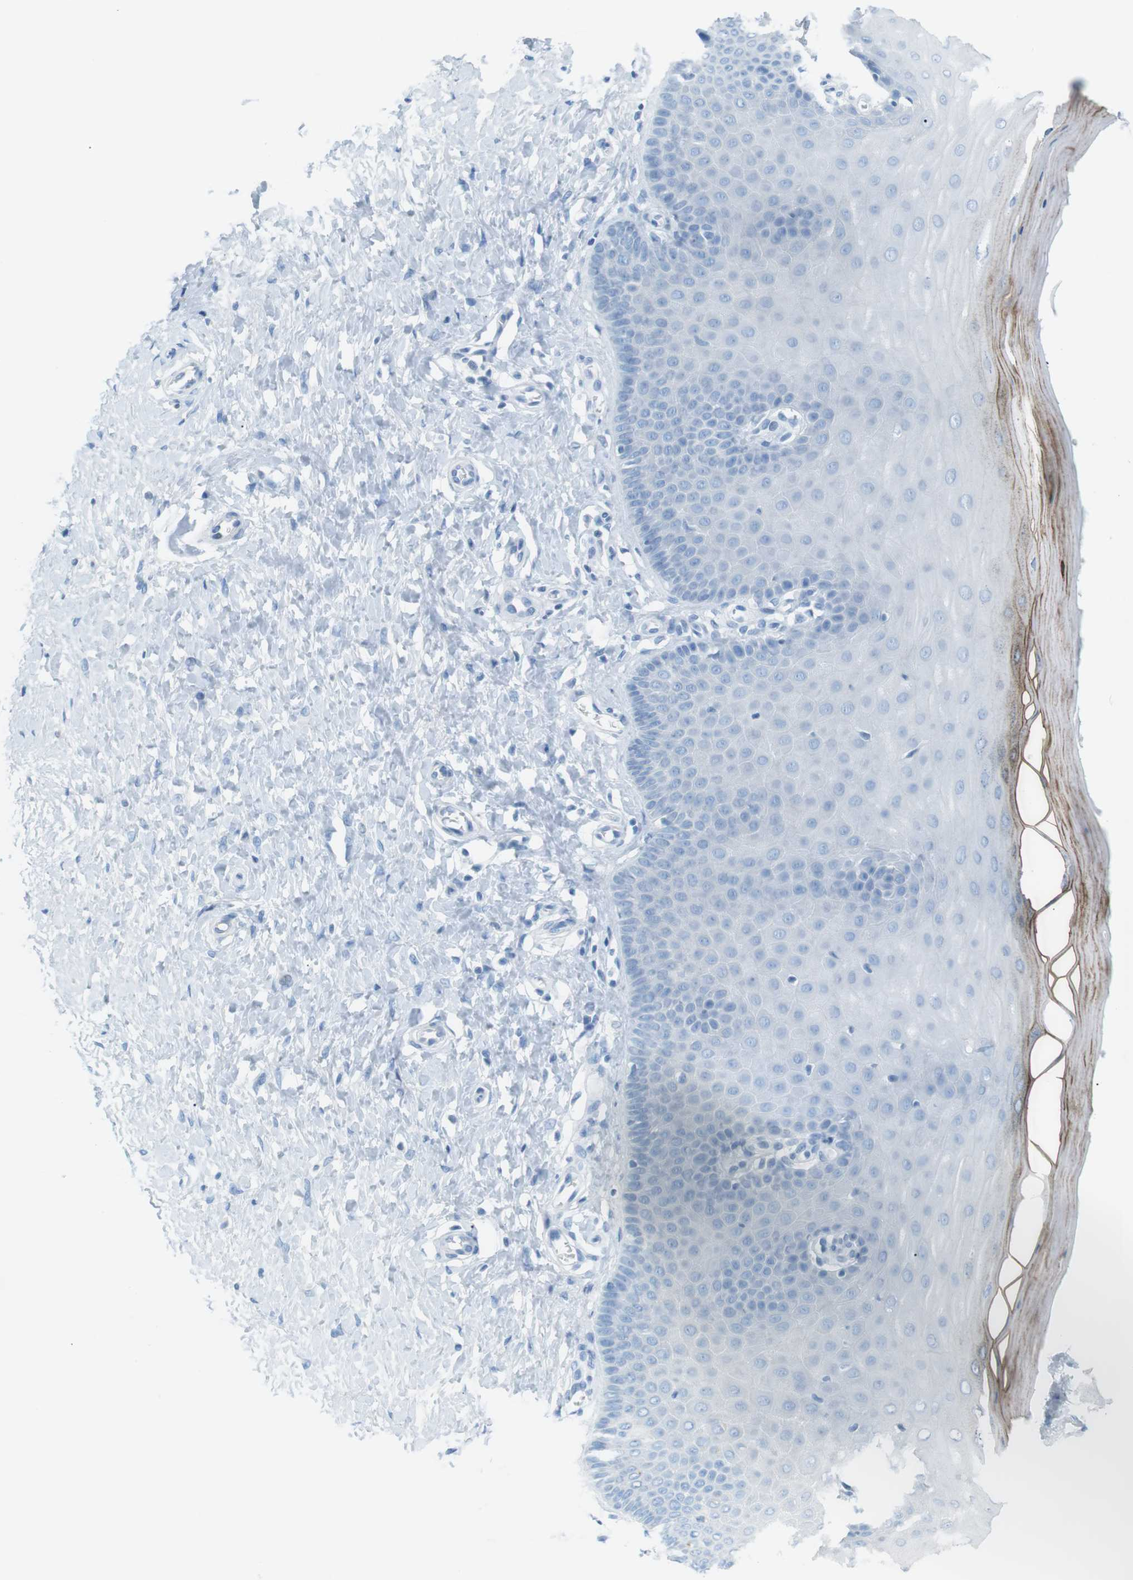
{"staining": {"intensity": "negative", "quantity": "none", "location": "none"}, "tissue": "cervix", "cell_type": "Squamous epithelial cells", "image_type": "normal", "snomed": [{"axis": "morphology", "description": "Normal tissue, NOS"}, {"axis": "topography", "description": "Cervix"}], "caption": "Human cervix stained for a protein using immunohistochemistry shows no staining in squamous epithelial cells.", "gene": "AZGP1", "patient": {"sex": "female", "age": 55}}